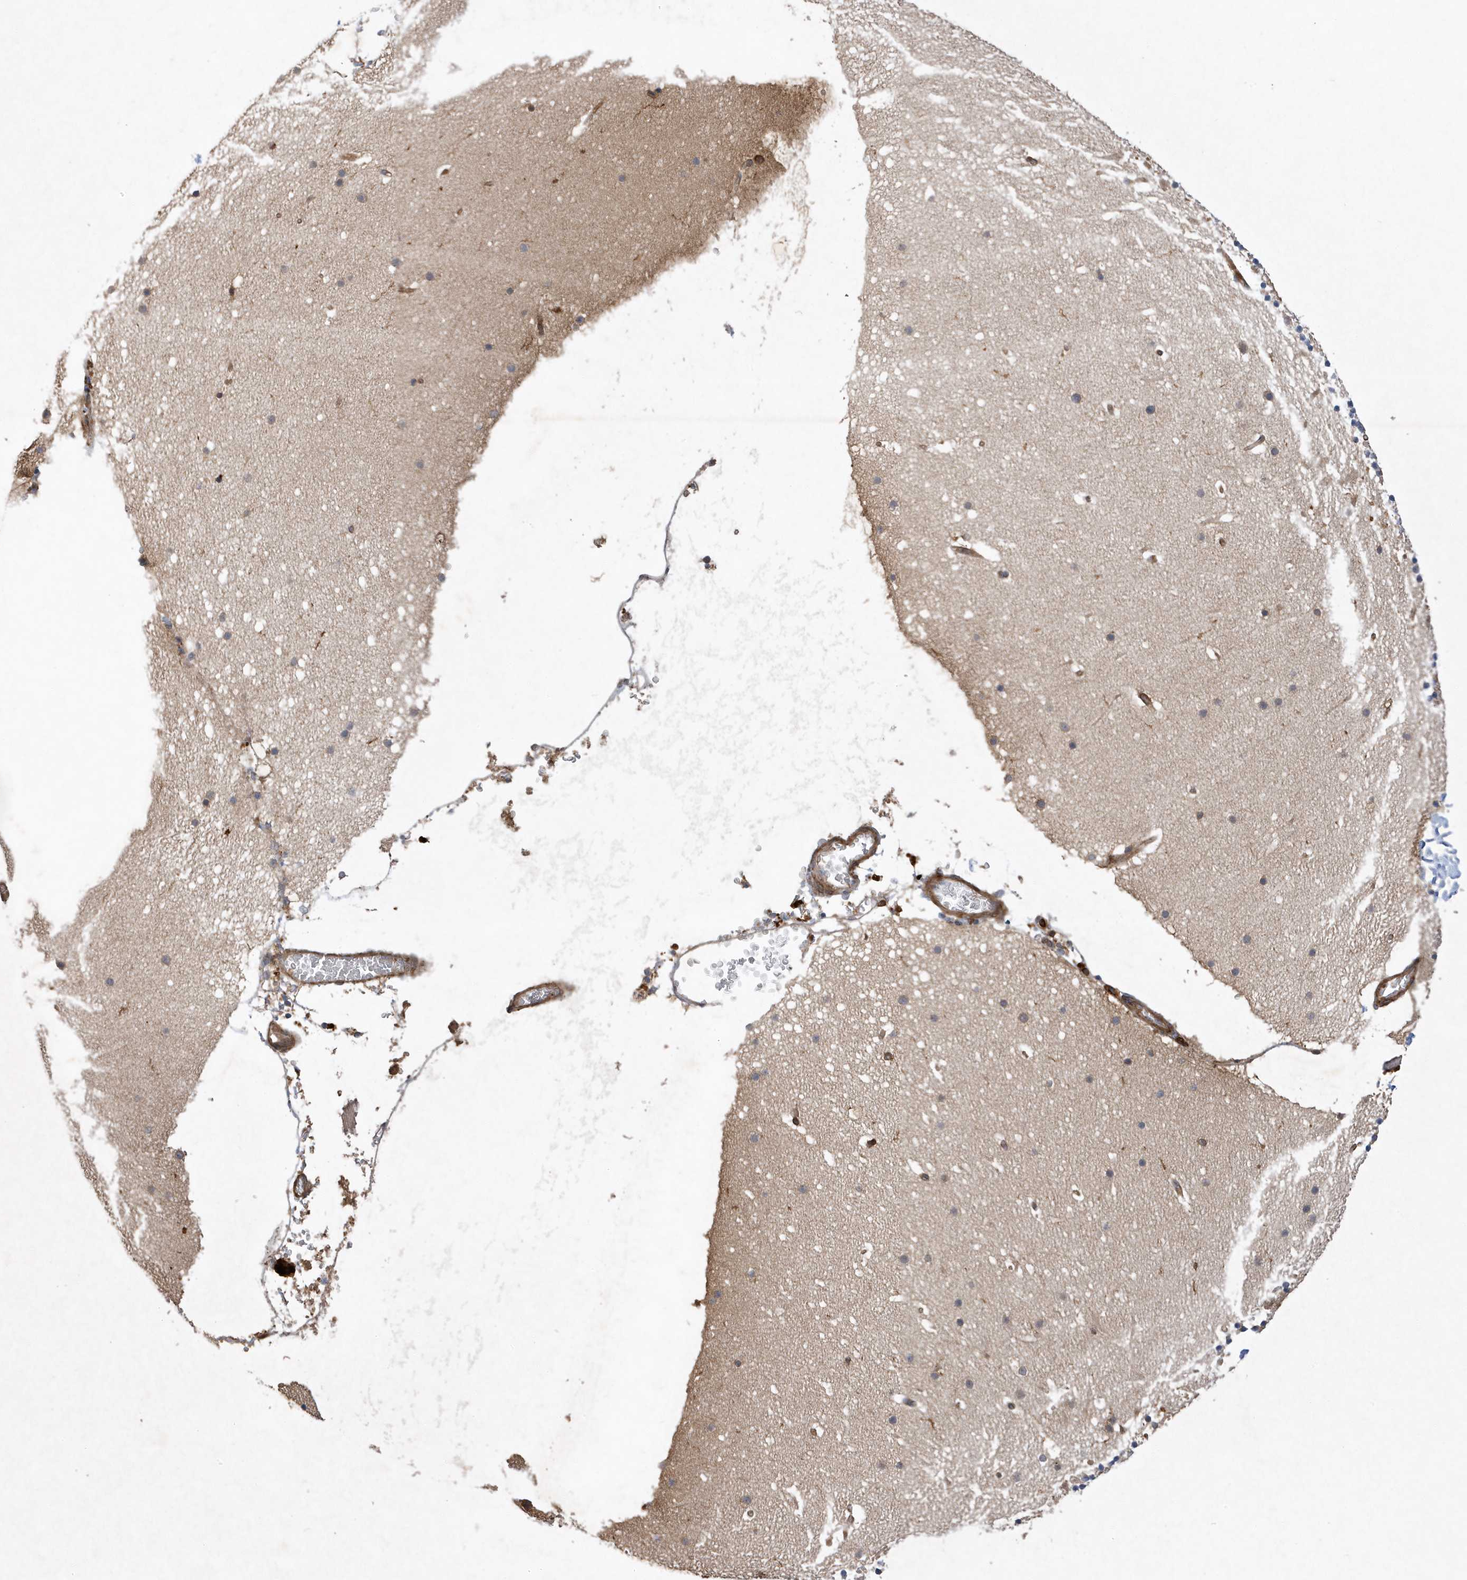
{"staining": {"intensity": "negative", "quantity": "none", "location": "none"}, "tissue": "cerebellum", "cell_type": "Cells in granular layer", "image_type": "normal", "snomed": [{"axis": "morphology", "description": "Normal tissue, NOS"}, {"axis": "topography", "description": "Cerebellum"}], "caption": "Immunohistochemistry image of unremarkable cerebellum: cerebellum stained with DAB (3,3'-diaminobenzidine) demonstrates no significant protein positivity in cells in granular layer. Nuclei are stained in blue.", "gene": "LAPTM4A", "patient": {"sex": "male", "age": 57}}